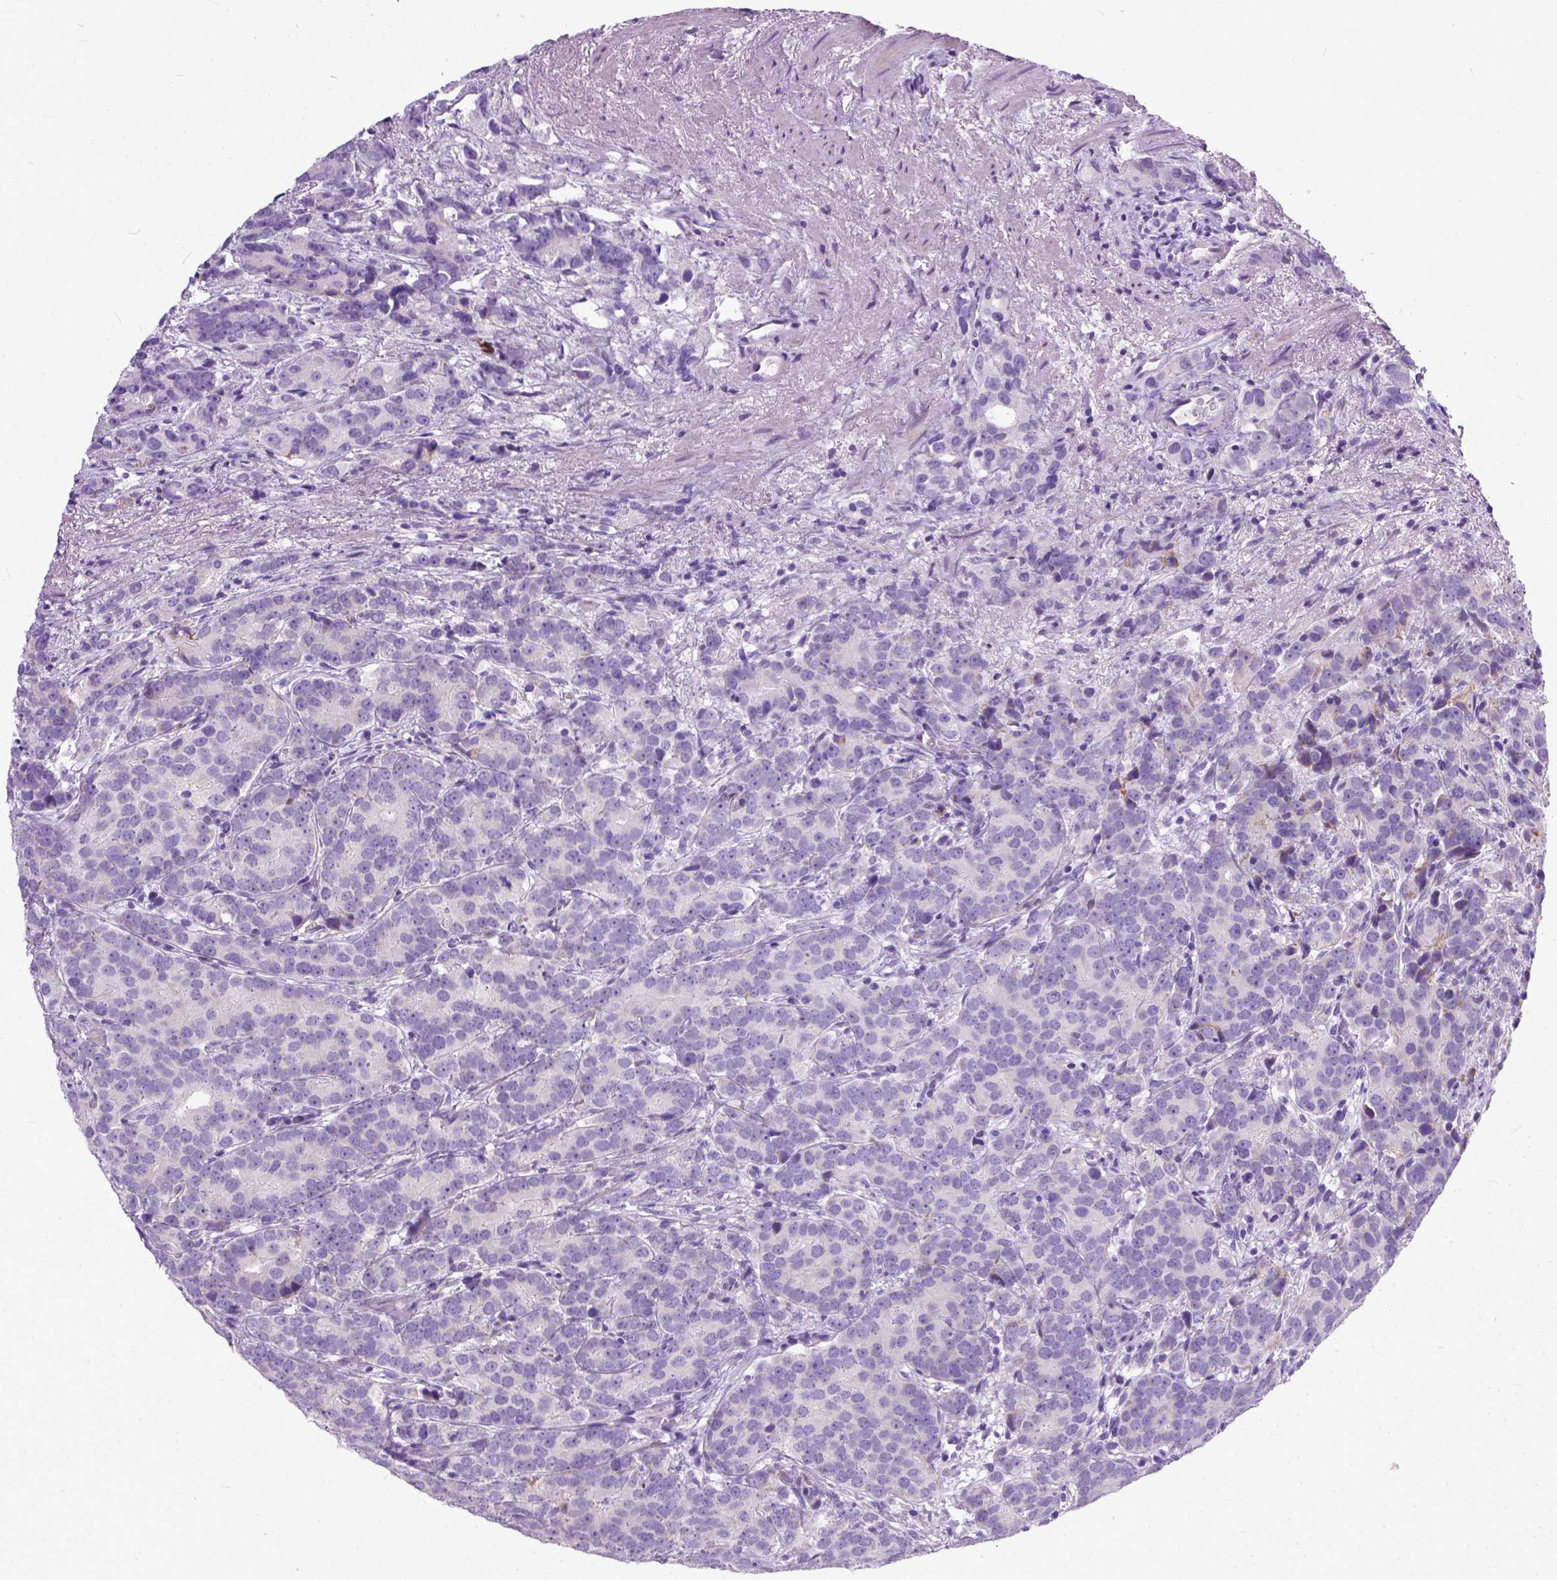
{"staining": {"intensity": "negative", "quantity": "none", "location": "none"}, "tissue": "prostate cancer", "cell_type": "Tumor cells", "image_type": "cancer", "snomed": [{"axis": "morphology", "description": "Adenocarcinoma, High grade"}, {"axis": "topography", "description": "Prostate"}], "caption": "A photomicrograph of adenocarcinoma (high-grade) (prostate) stained for a protein reveals no brown staining in tumor cells.", "gene": "PLK5", "patient": {"sex": "male", "age": 90}}